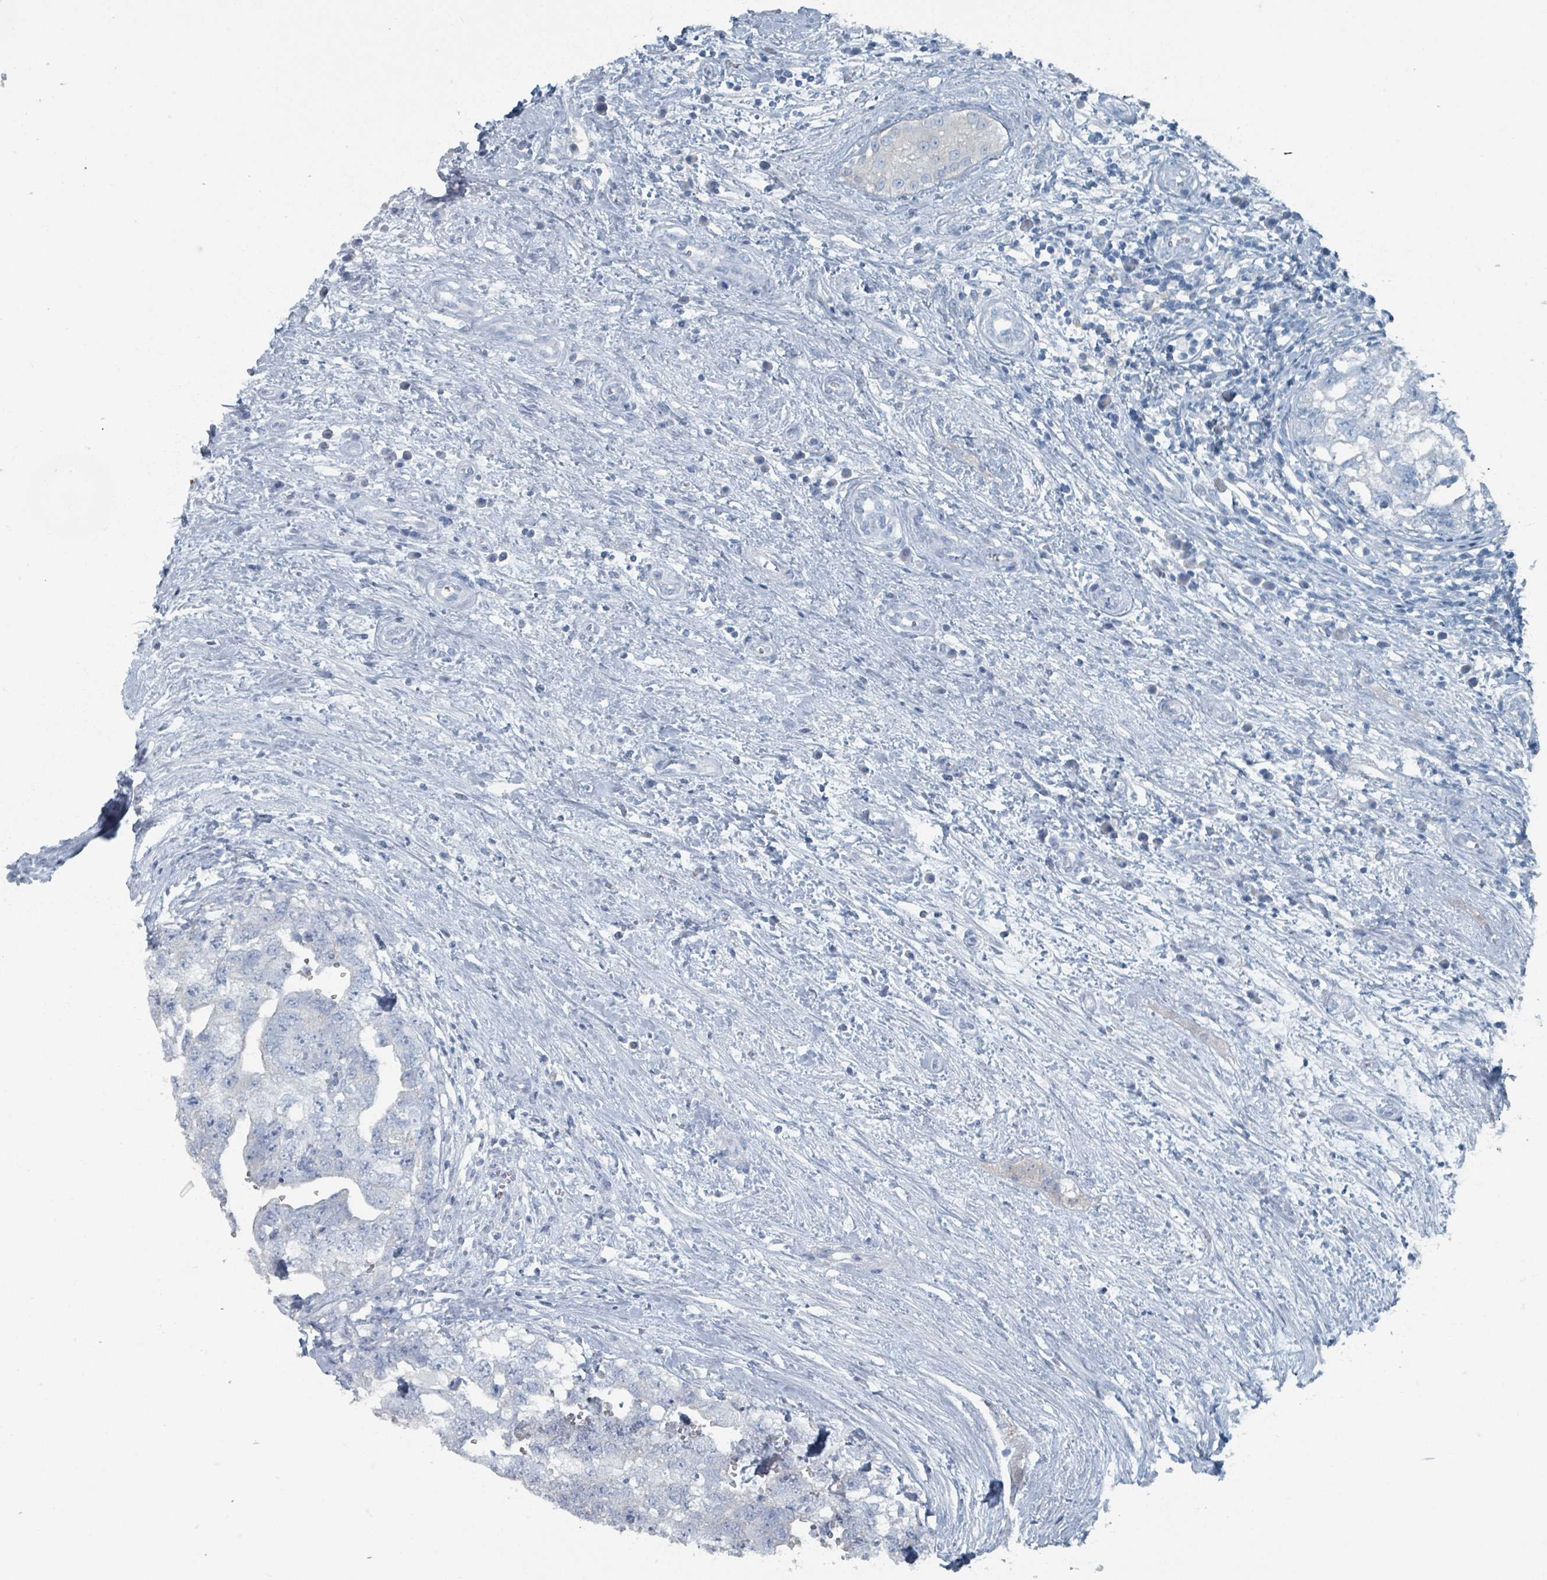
{"staining": {"intensity": "negative", "quantity": "none", "location": "none"}, "tissue": "testis cancer", "cell_type": "Tumor cells", "image_type": "cancer", "snomed": [{"axis": "morphology", "description": "Seminoma, NOS"}, {"axis": "morphology", "description": "Carcinoma, Embryonal, NOS"}, {"axis": "topography", "description": "Testis"}], "caption": "This is an immunohistochemistry histopathology image of embryonal carcinoma (testis). There is no staining in tumor cells.", "gene": "GAMT", "patient": {"sex": "male", "age": 29}}